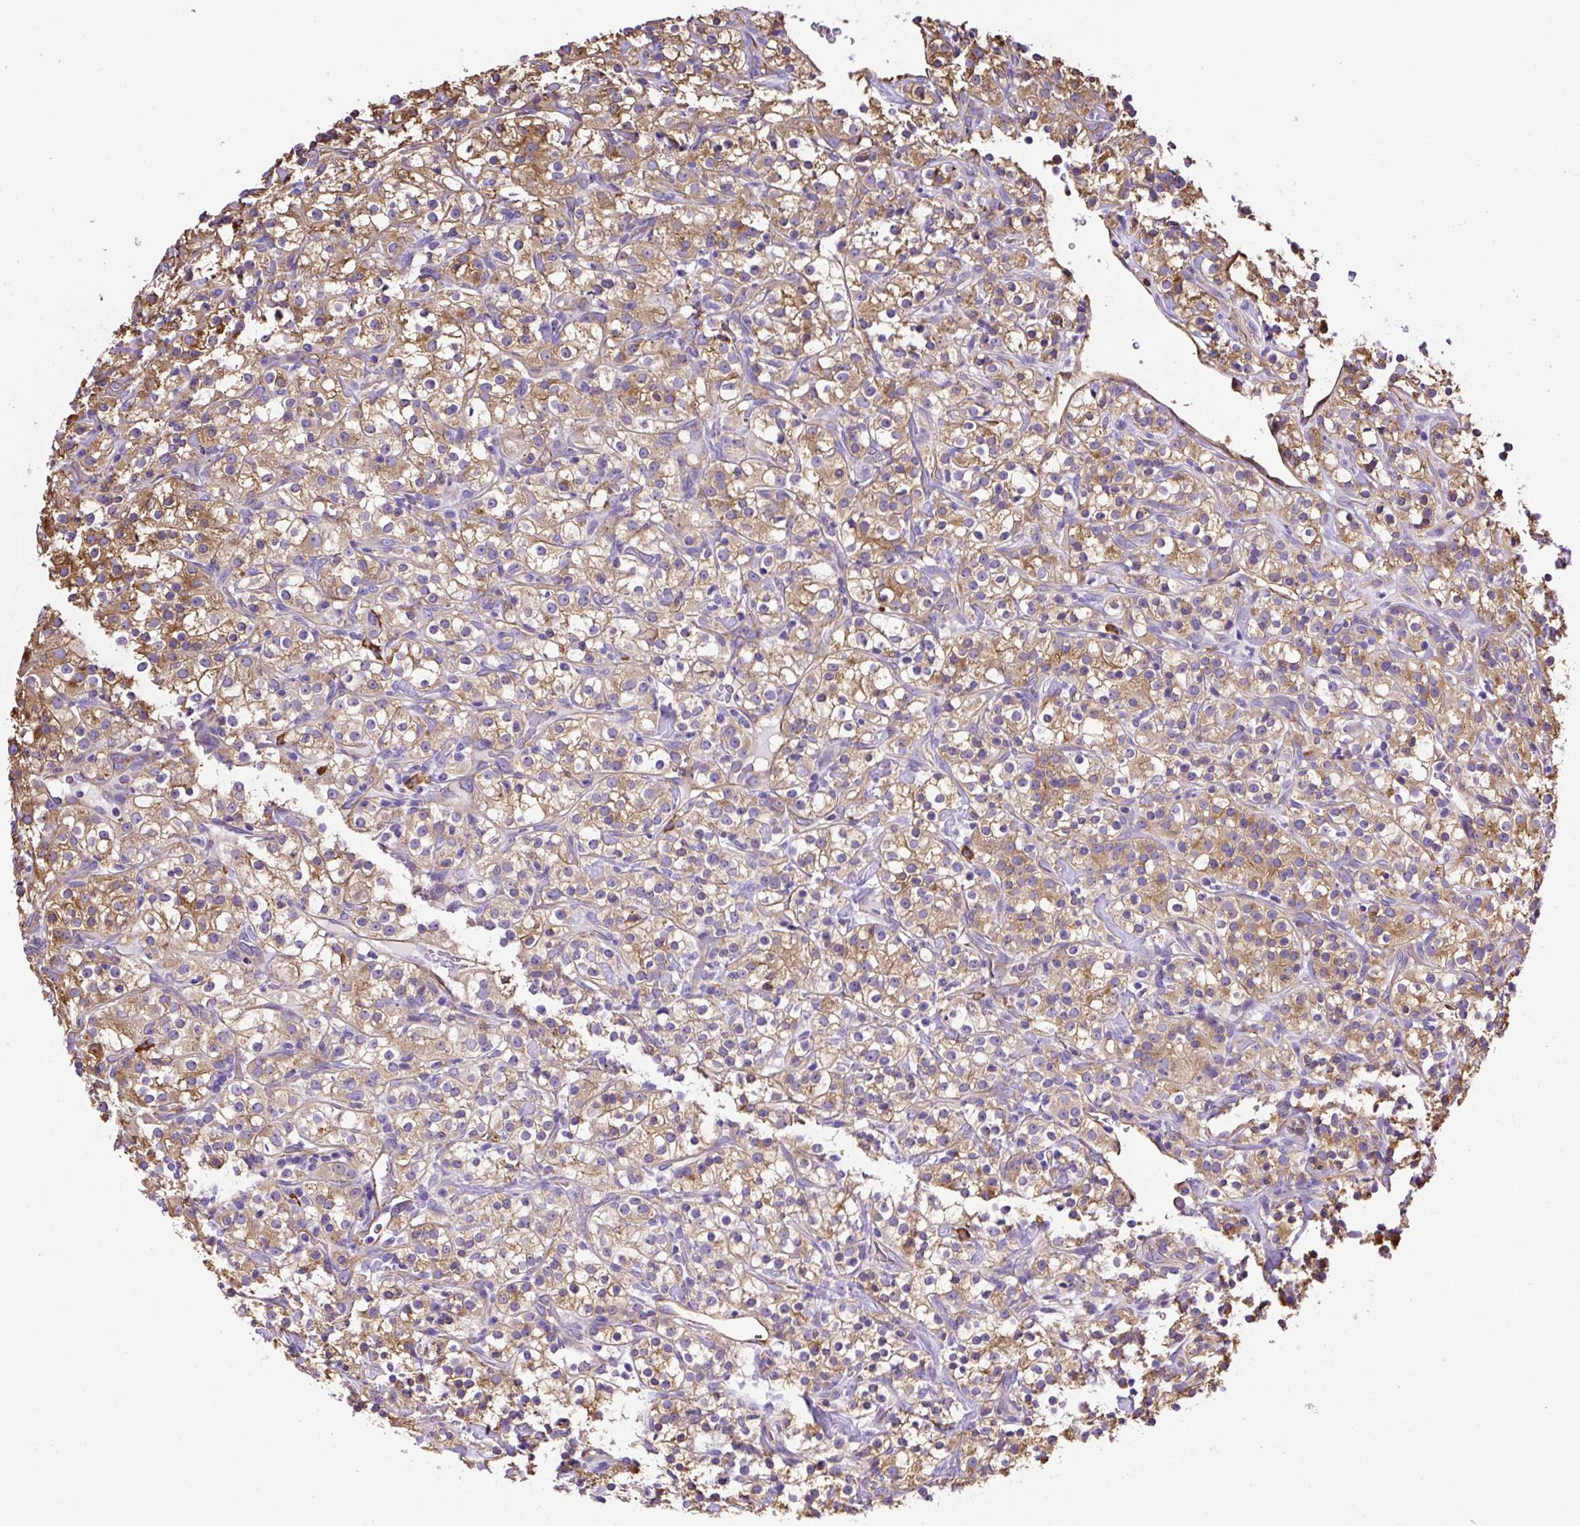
{"staining": {"intensity": "moderate", "quantity": ">75%", "location": "cytoplasmic/membranous"}, "tissue": "renal cancer", "cell_type": "Tumor cells", "image_type": "cancer", "snomed": [{"axis": "morphology", "description": "Adenocarcinoma, NOS"}, {"axis": "topography", "description": "Kidney"}], "caption": "A histopathology image of human renal cancer (adenocarcinoma) stained for a protein displays moderate cytoplasmic/membranous brown staining in tumor cells. Nuclei are stained in blue.", "gene": "MAGEB5", "patient": {"sex": "male", "age": 77}}